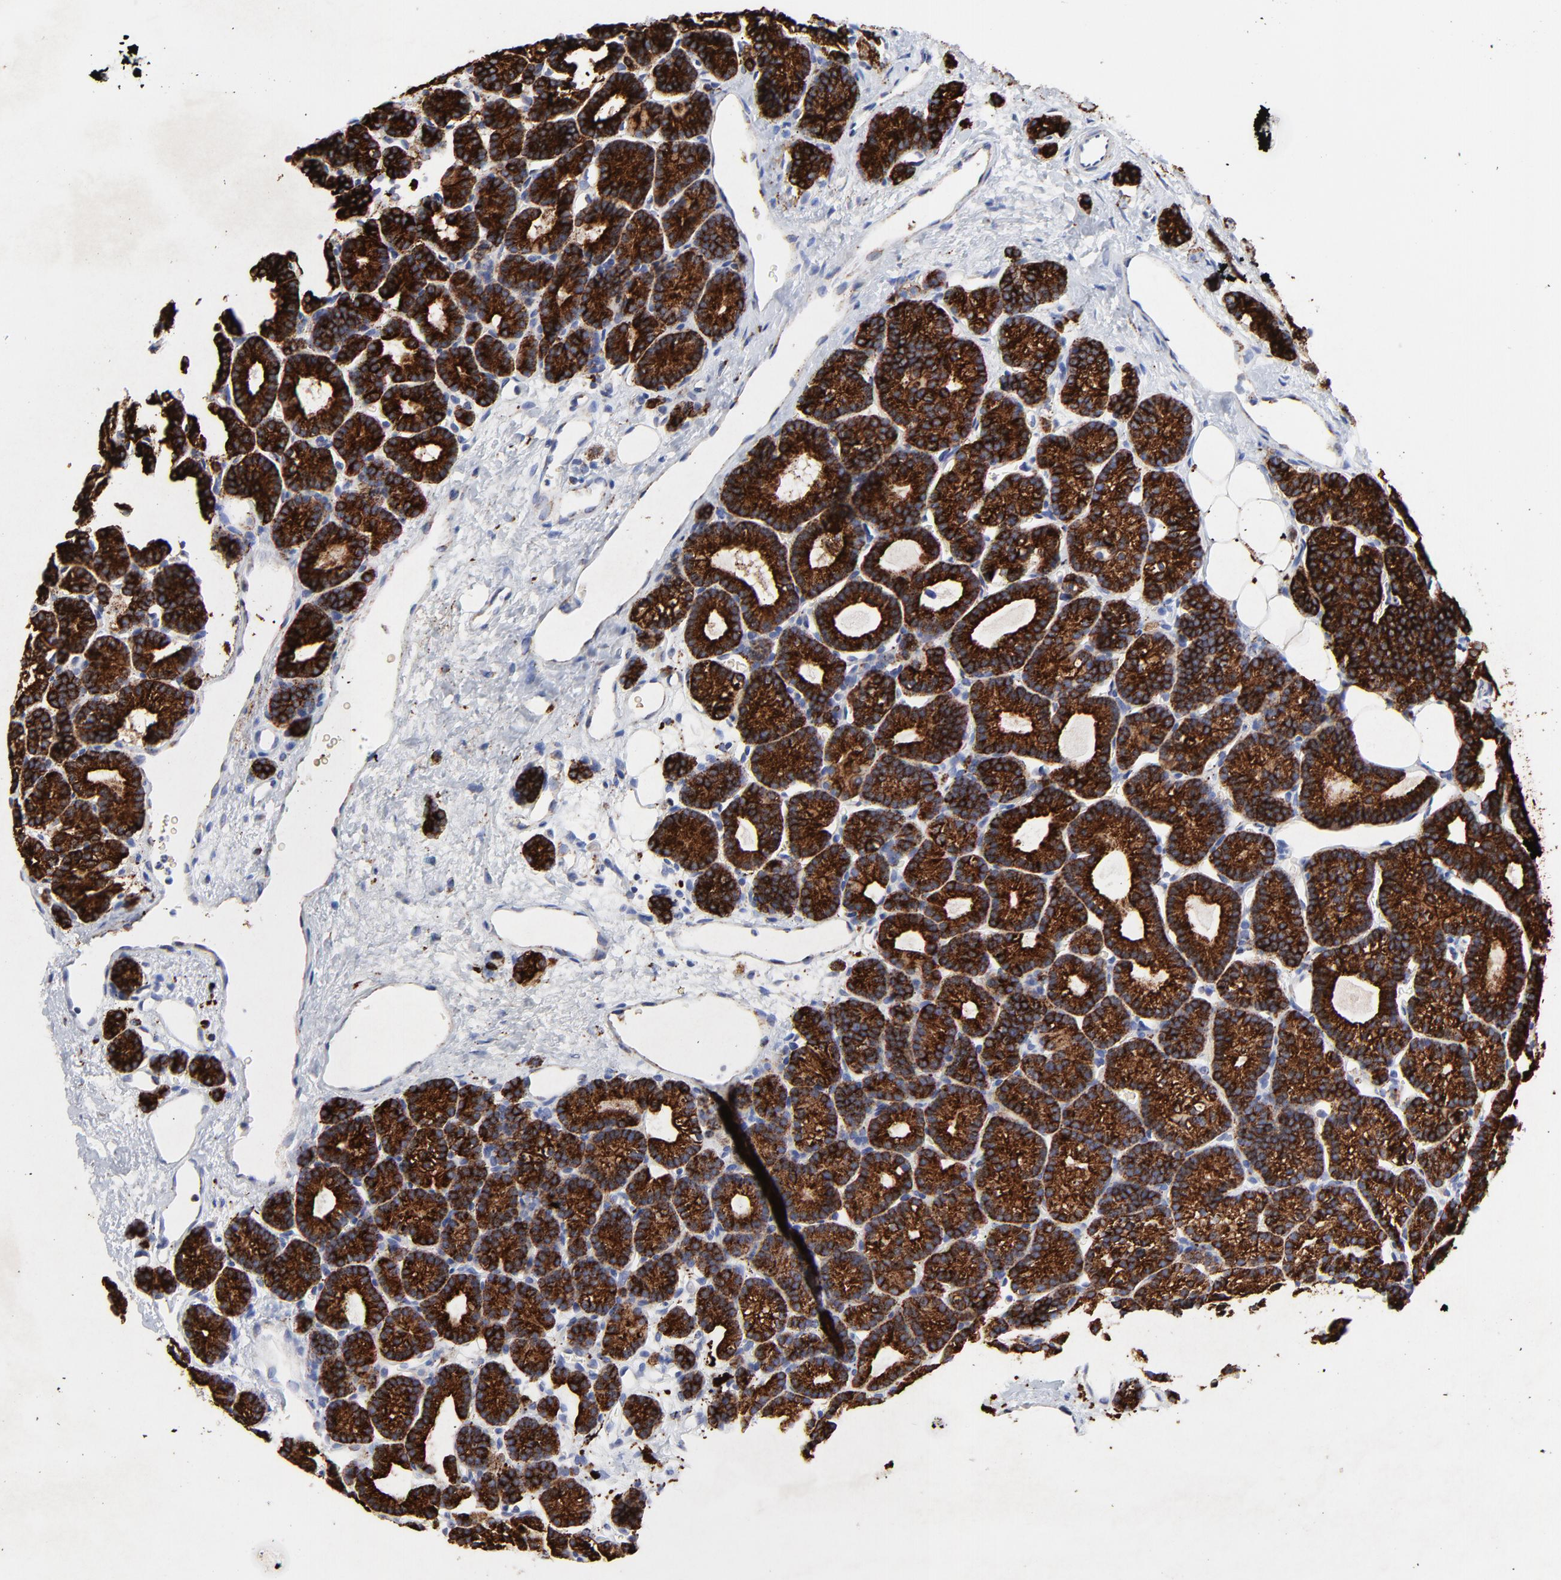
{"staining": {"intensity": "strong", "quantity": ">75%", "location": "cytoplasmic/membranous"}, "tissue": "parathyroid gland", "cell_type": "Glandular cells", "image_type": "normal", "snomed": [{"axis": "morphology", "description": "Normal tissue, NOS"}, {"axis": "topography", "description": "Parathyroid gland"}], "caption": "The image reveals immunohistochemical staining of benign parathyroid gland. There is strong cytoplasmic/membranous expression is seen in about >75% of glandular cells.", "gene": "PINK1", "patient": {"sex": "male", "age": 85}}